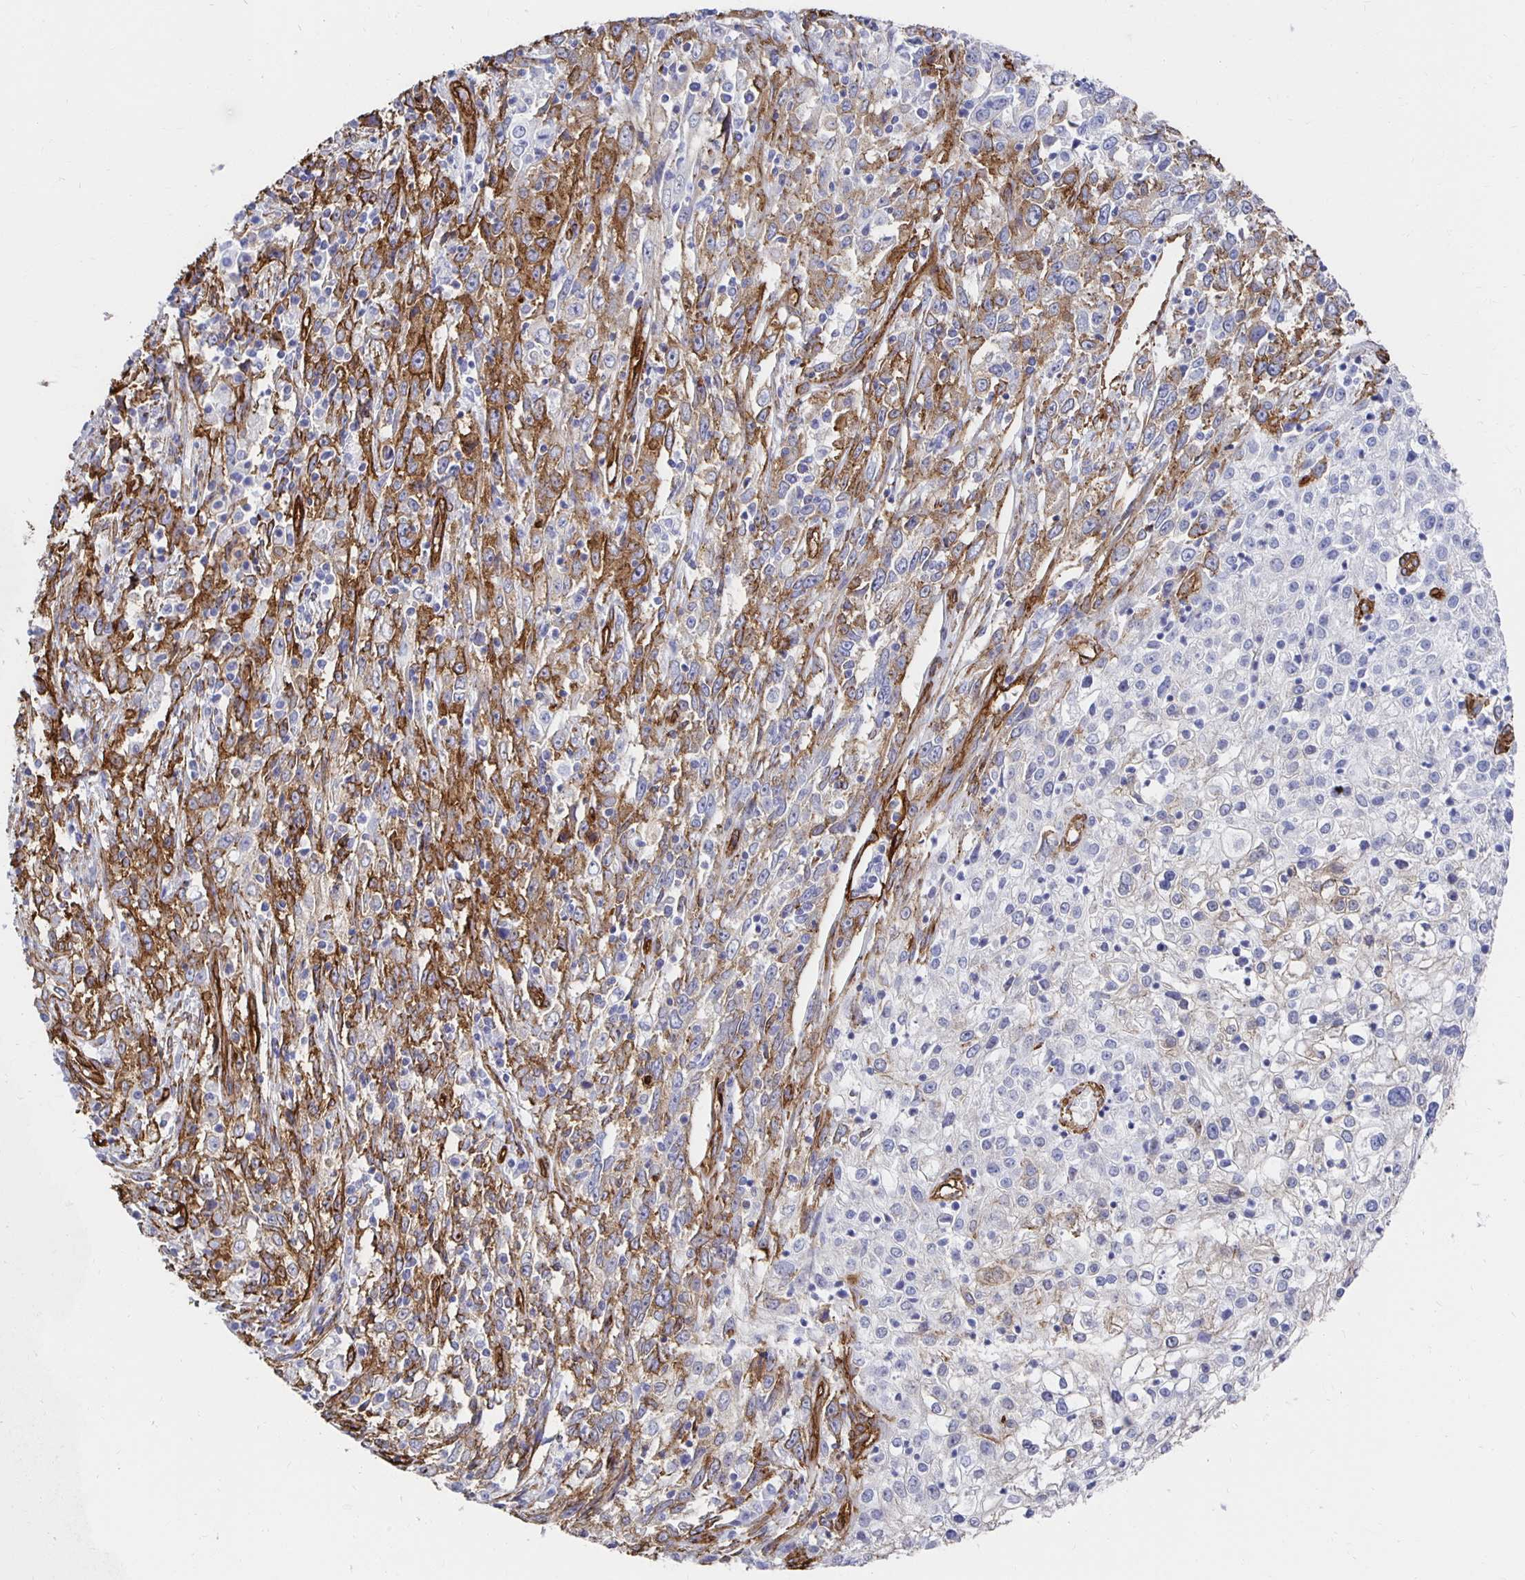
{"staining": {"intensity": "moderate", "quantity": "<25%", "location": "cytoplasmic/membranous"}, "tissue": "cervical cancer", "cell_type": "Tumor cells", "image_type": "cancer", "snomed": [{"axis": "morphology", "description": "Adenocarcinoma, NOS"}, {"axis": "topography", "description": "Cervix"}], "caption": "Immunohistochemical staining of human cervical adenocarcinoma reveals moderate cytoplasmic/membranous protein positivity in approximately <25% of tumor cells.", "gene": "VIPR2", "patient": {"sex": "female", "age": 40}}